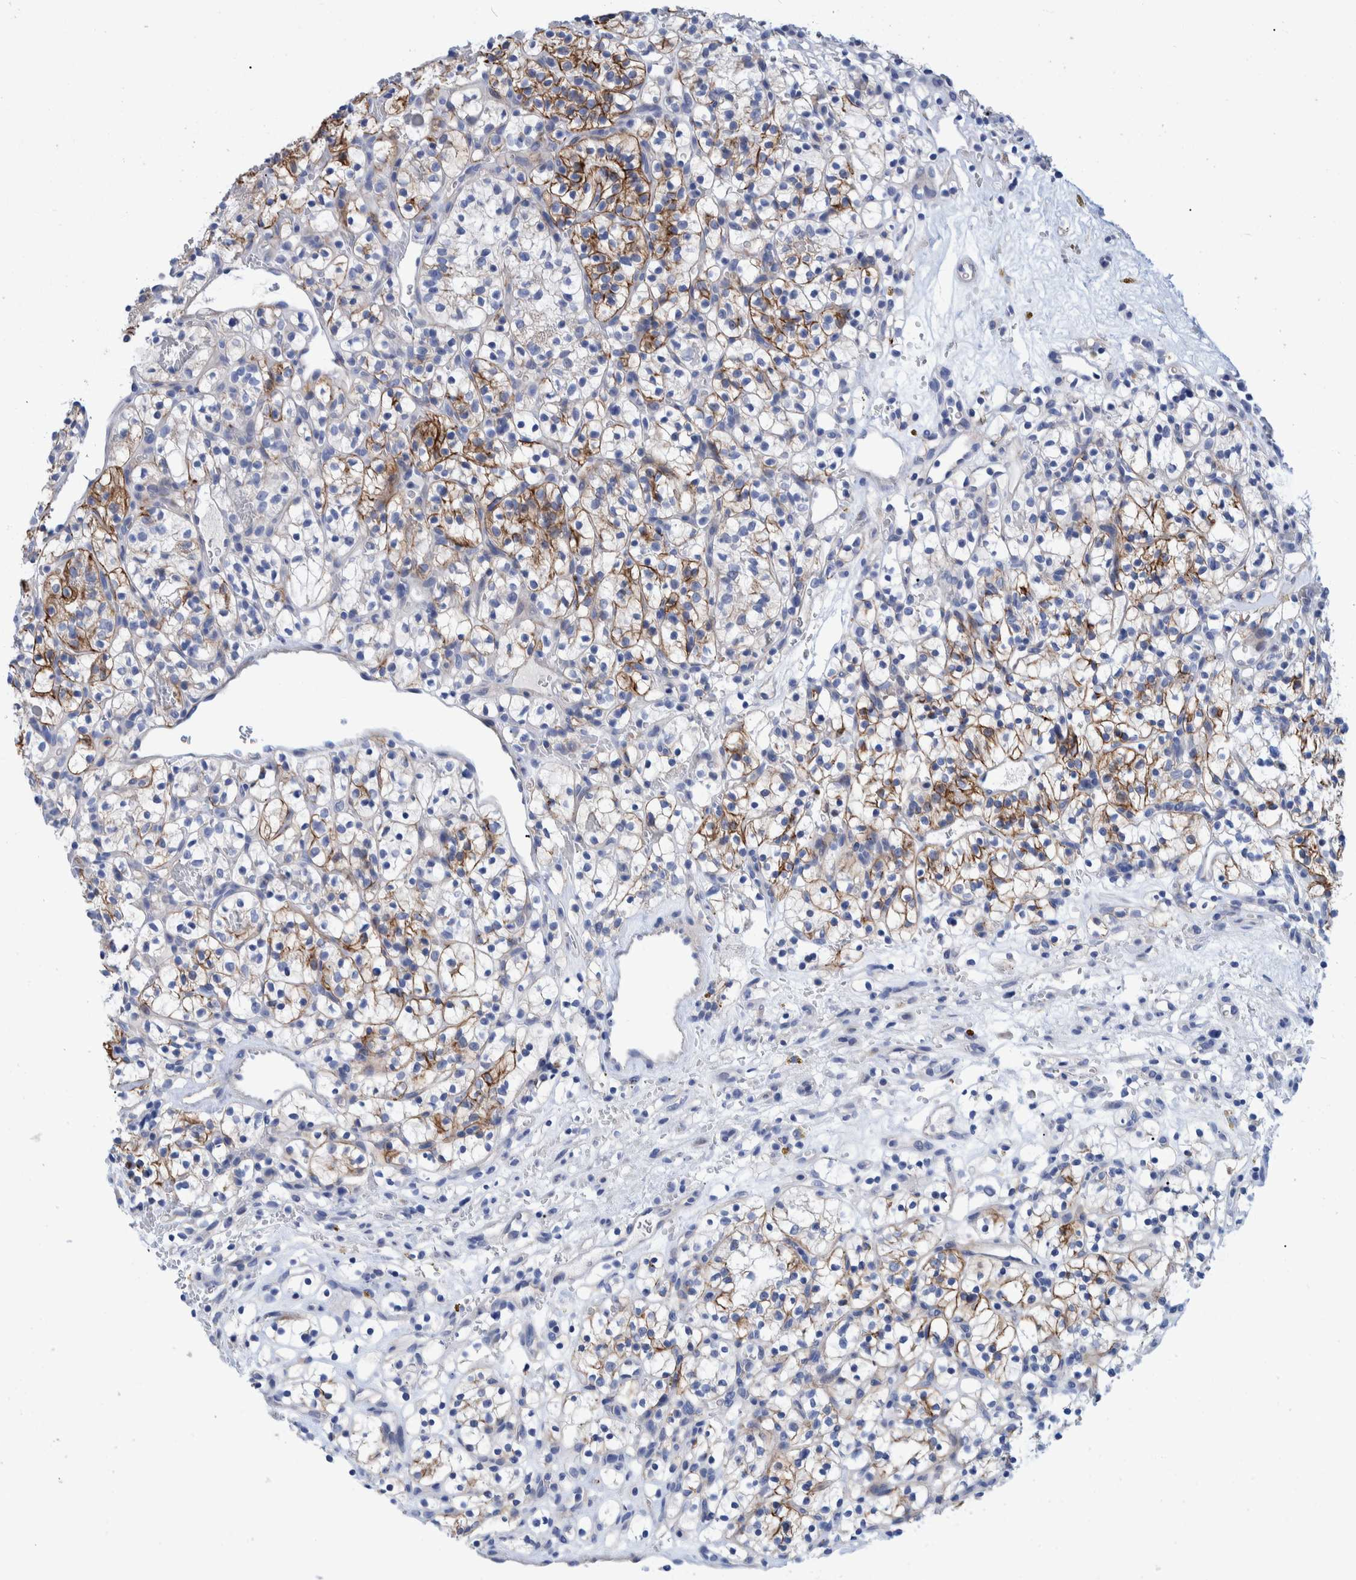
{"staining": {"intensity": "moderate", "quantity": ">75%", "location": "cytoplasmic/membranous"}, "tissue": "renal cancer", "cell_type": "Tumor cells", "image_type": "cancer", "snomed": [{"axis": "morphology", "description": "Adenocarcinoma, NOS"}, {"axis": "topography", "description": "Kidney"}], "caption": "Brown immunohistochemical staining in human renal cancer (adenocarcinoma) demonstrates moderate cytoplasmic/membranous staining in about >75% of tumor cells. (brown staining indicates protein expression, while blue staining denotes nuclei).", "gene": "MKS1", "patient": {"sex": "female", "age": 57}}